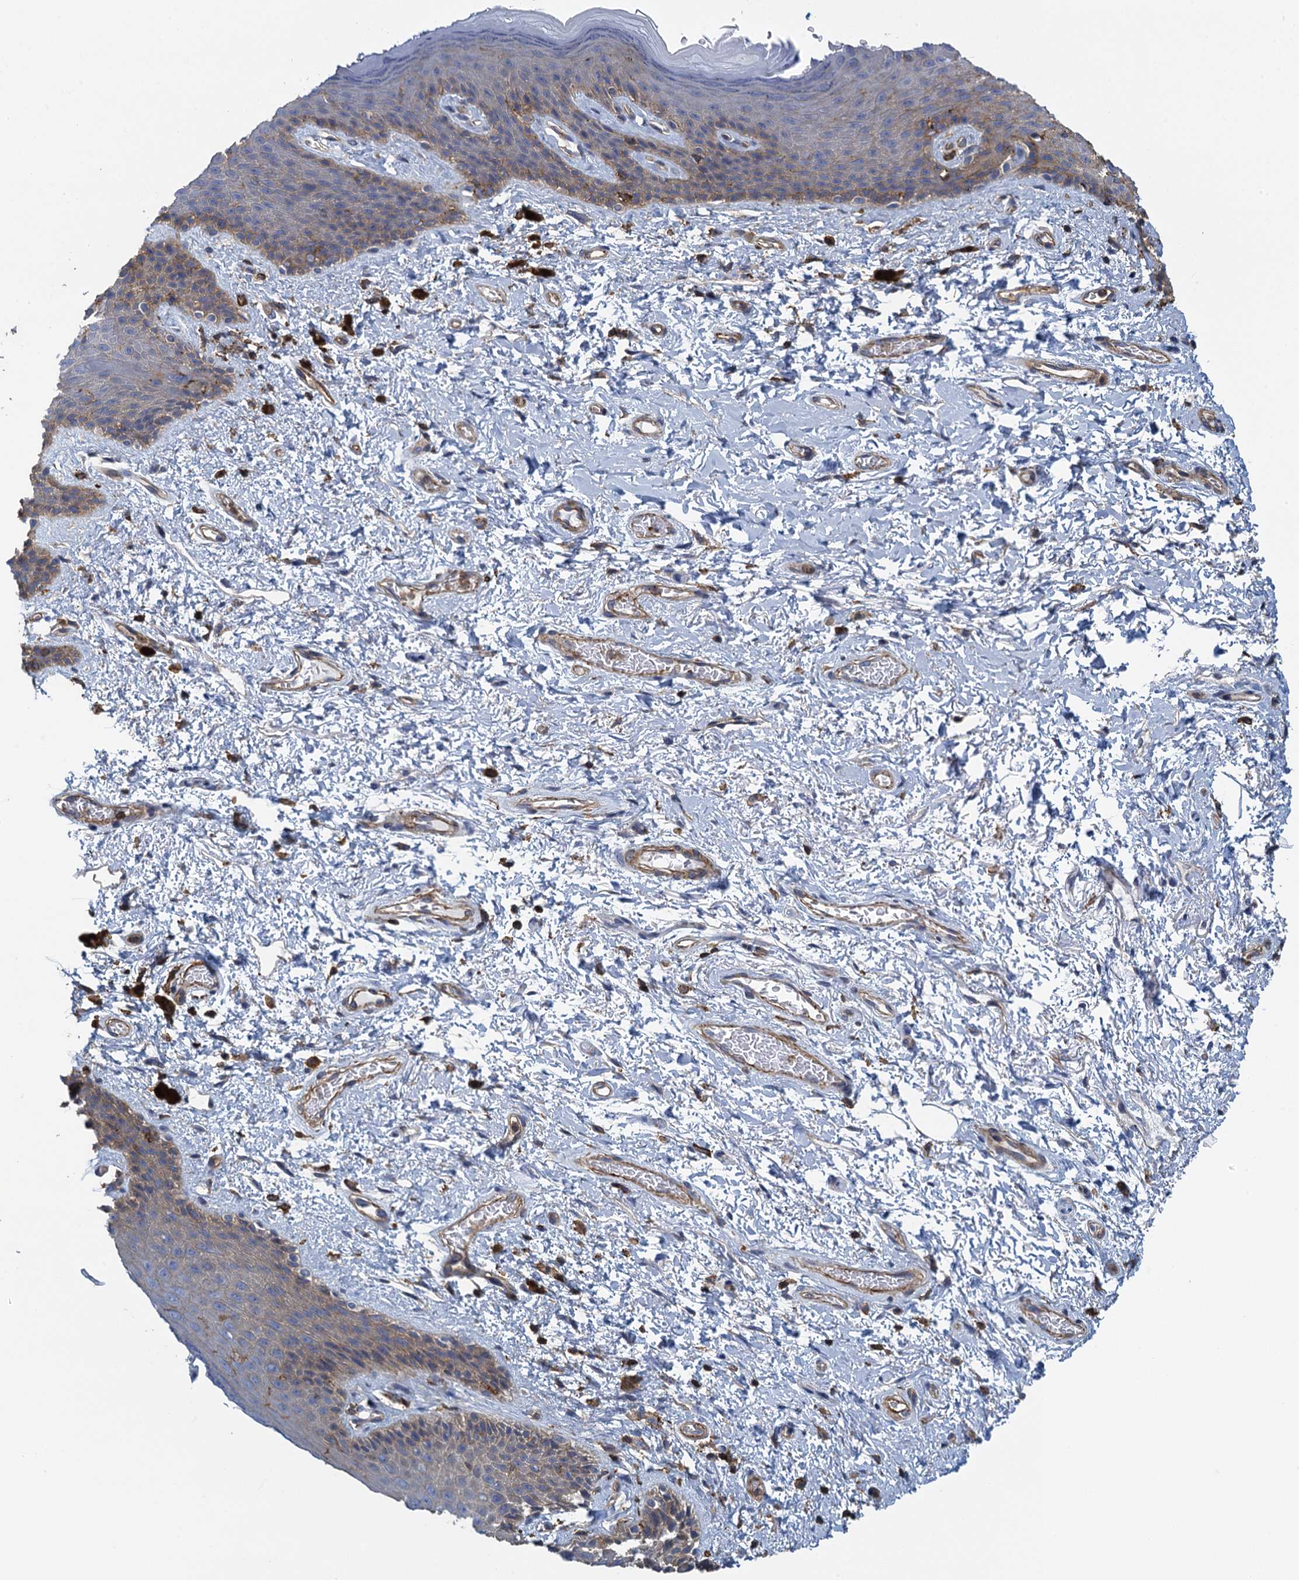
{"staining": {"intensity": "weak", "quantity": "25%-75%", "location": "cytoplasmic/membranous"}, "tissue": "skin", "cell_type": "Epidermal cells", "image_type": "normal", "snomed": [{"axis": "morphology", "description": "Normal tissue, NOS"}, {"axis": "topography", "description": "Anal"}], "caption": "Human skin stained for a protein (brown) demonstrates weak cytoplasmic/membranous positive positivity in approximately 25%-75% of epidermal cells.", "gene": "PROSER2", "patient": {"sex": "female", "age": 46}}